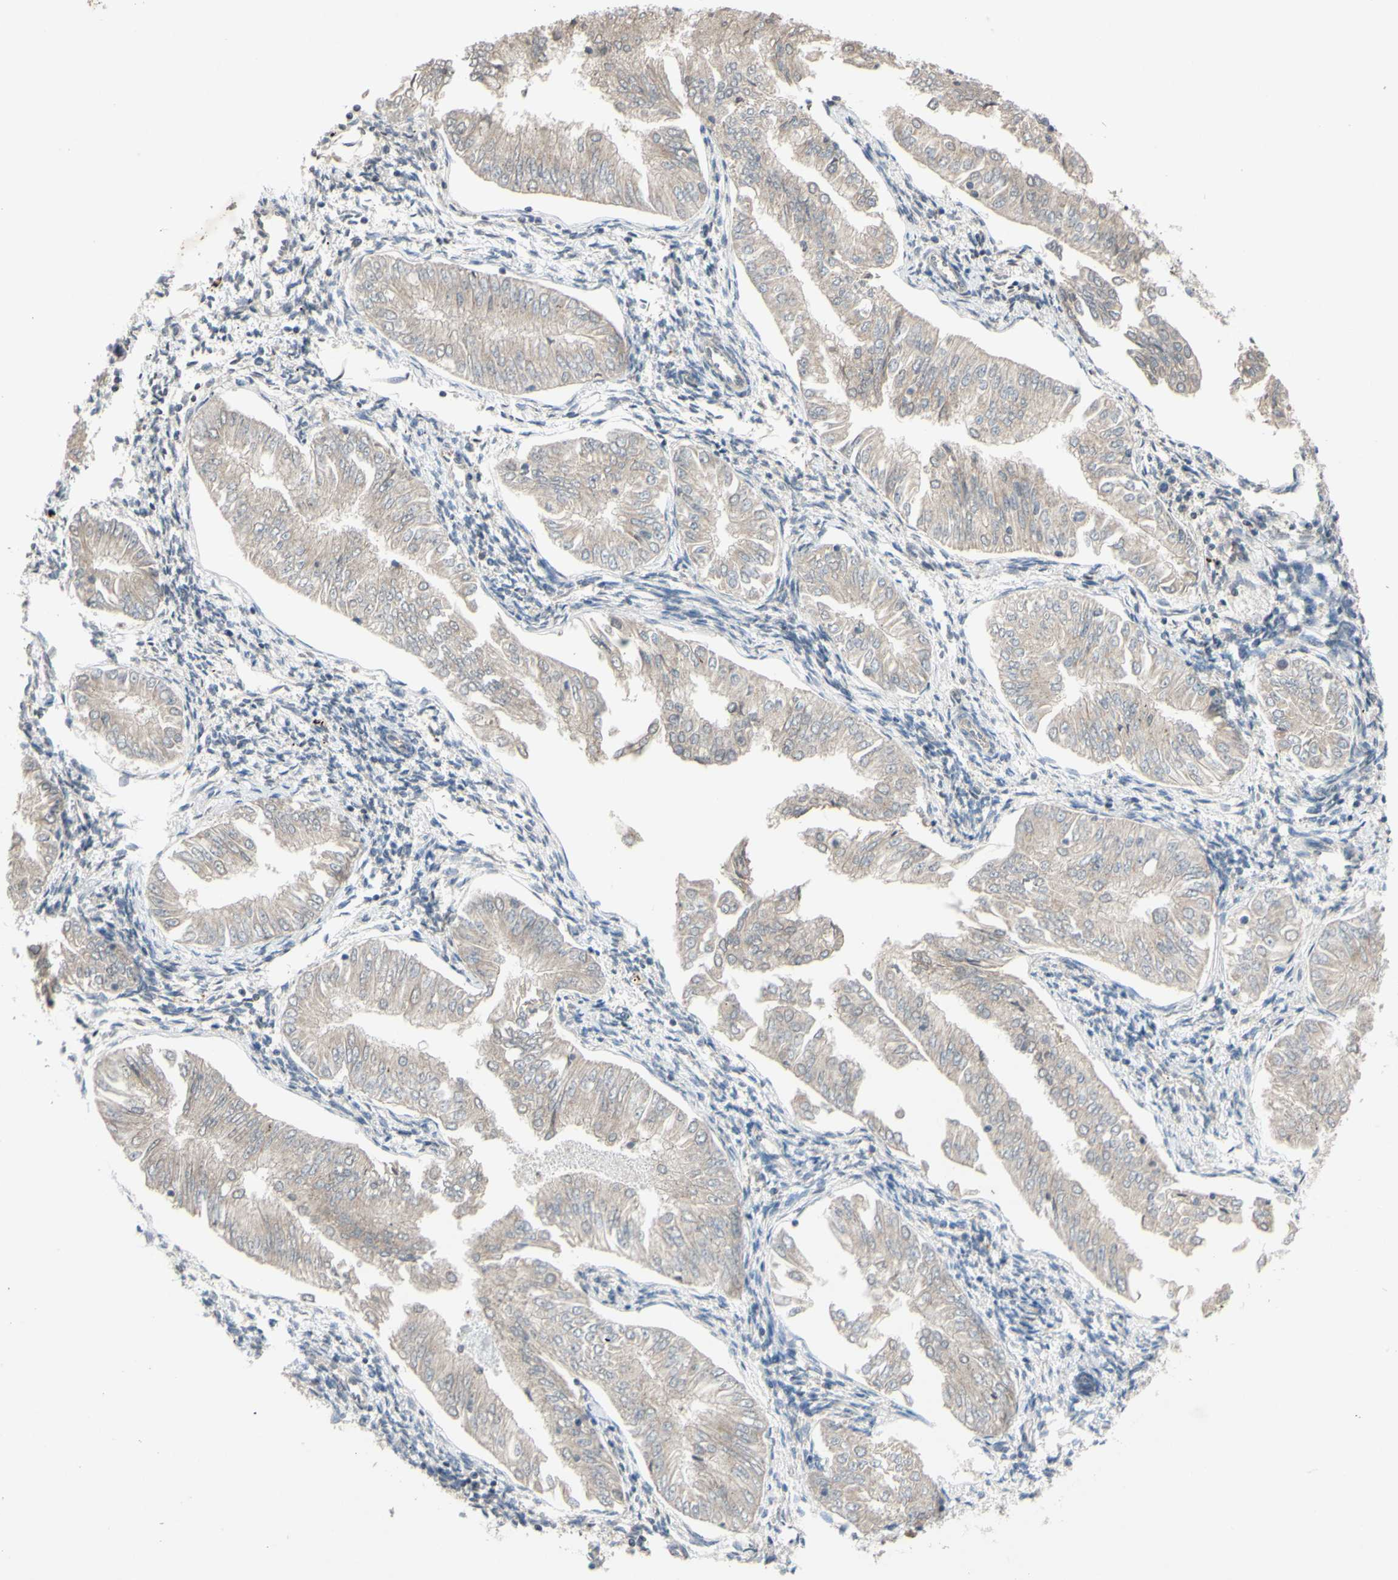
{"staining": {"intensity": "weak", "quantity": ">75%", "location": "cytoplasmic/membranous"}, "tissue": "endometrial cancer", "cell_type": "Tumor cells", "image_type": "cancer", "snomed": [{"axis": "morphology", "description": "Adenocarcinoma, NOS"}, {"axis": "topography", "description": "Endometrium"}], "caption": "Weak cytoplasmic/membranous expression is identified in about >75% of tumor cells in adenocarcinoma (endometrial).", "gene": "CDCP1", "patient": {"sex": "female", "age": 53}}